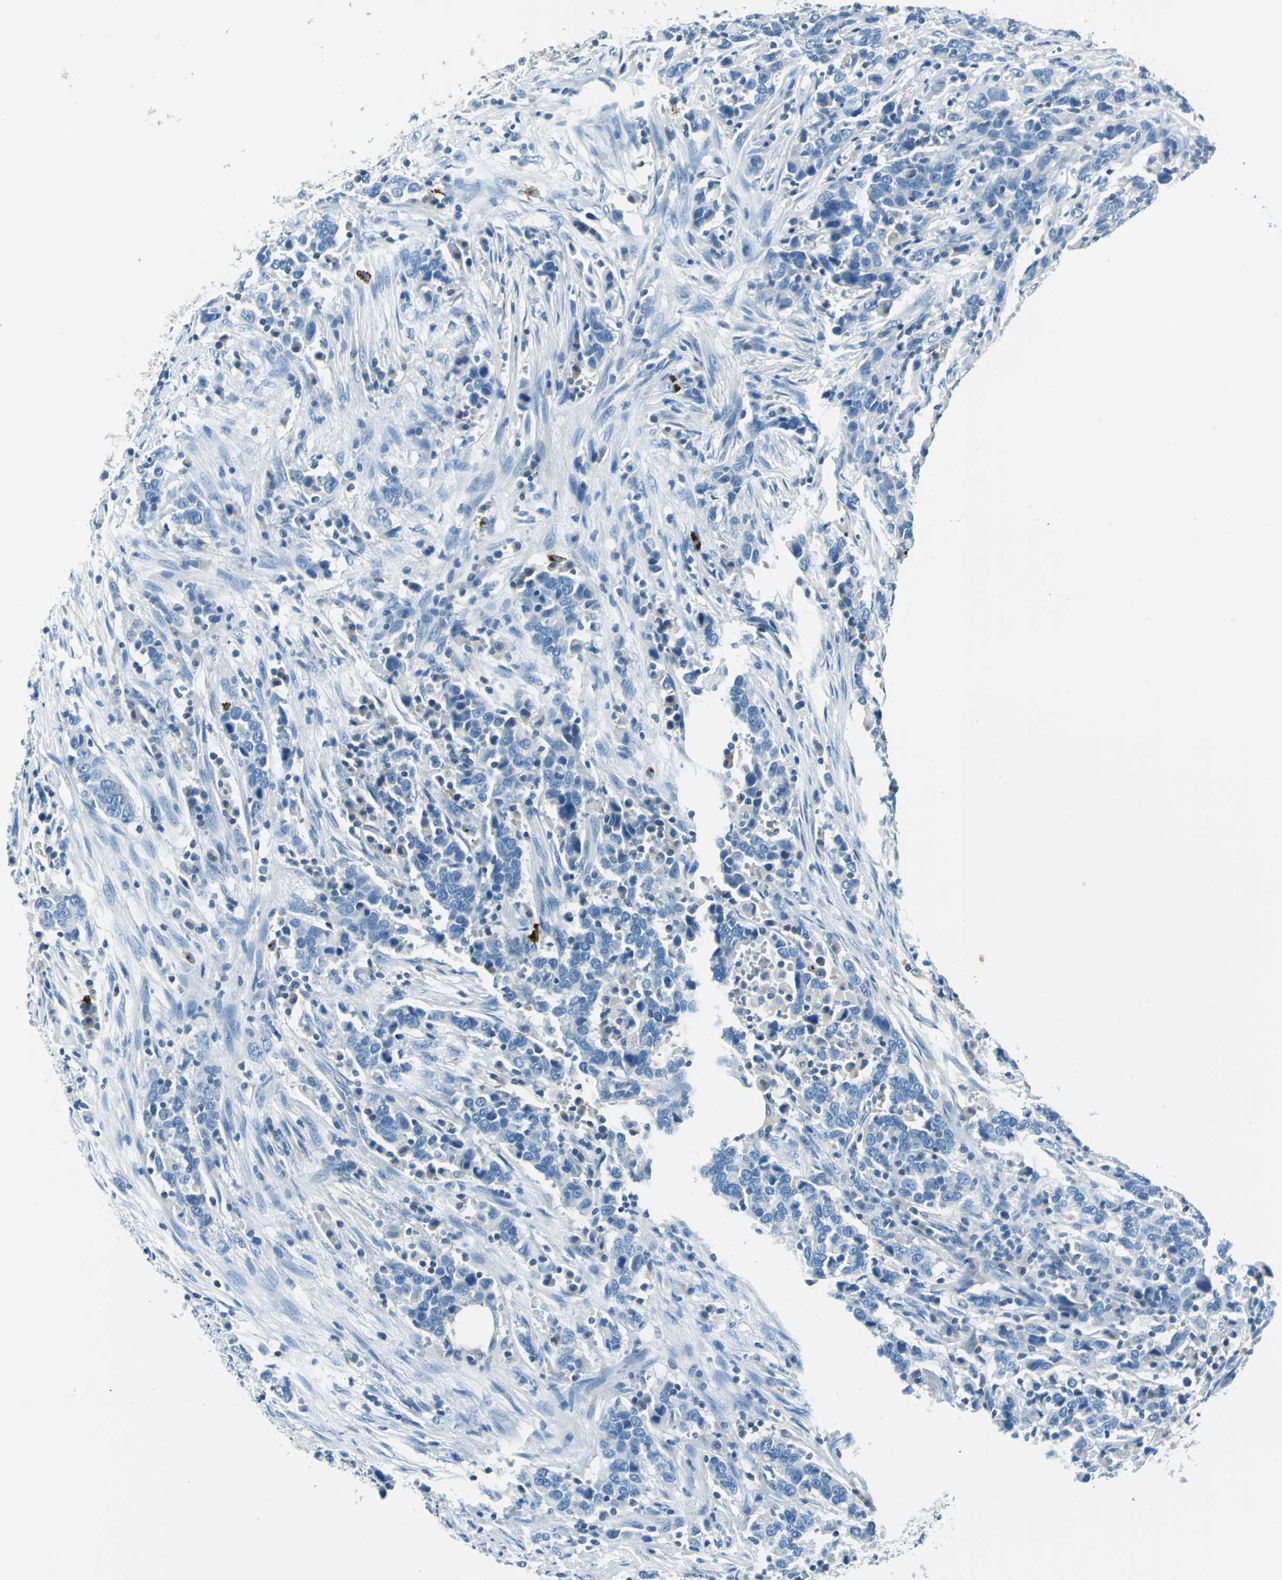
{"staining": {"intensity": "negative", "quantity": "none", "location": "none"}, "tissue": "urothelial cancer", "cell_type": "Tumor cells", "image_type": "cancer", "snomed": [{"axis": "morphology", "description": "Urothelial carcinoma, High grade"}, {"axis": "topography", "description": "Urinary bladder"}], "caption": "A micrograph of human urothelial carcinoma (high-grade) is negative for staining in tumor cells.", "gene": "CPA3", "patient": {"sex": "male", "age": 61}}